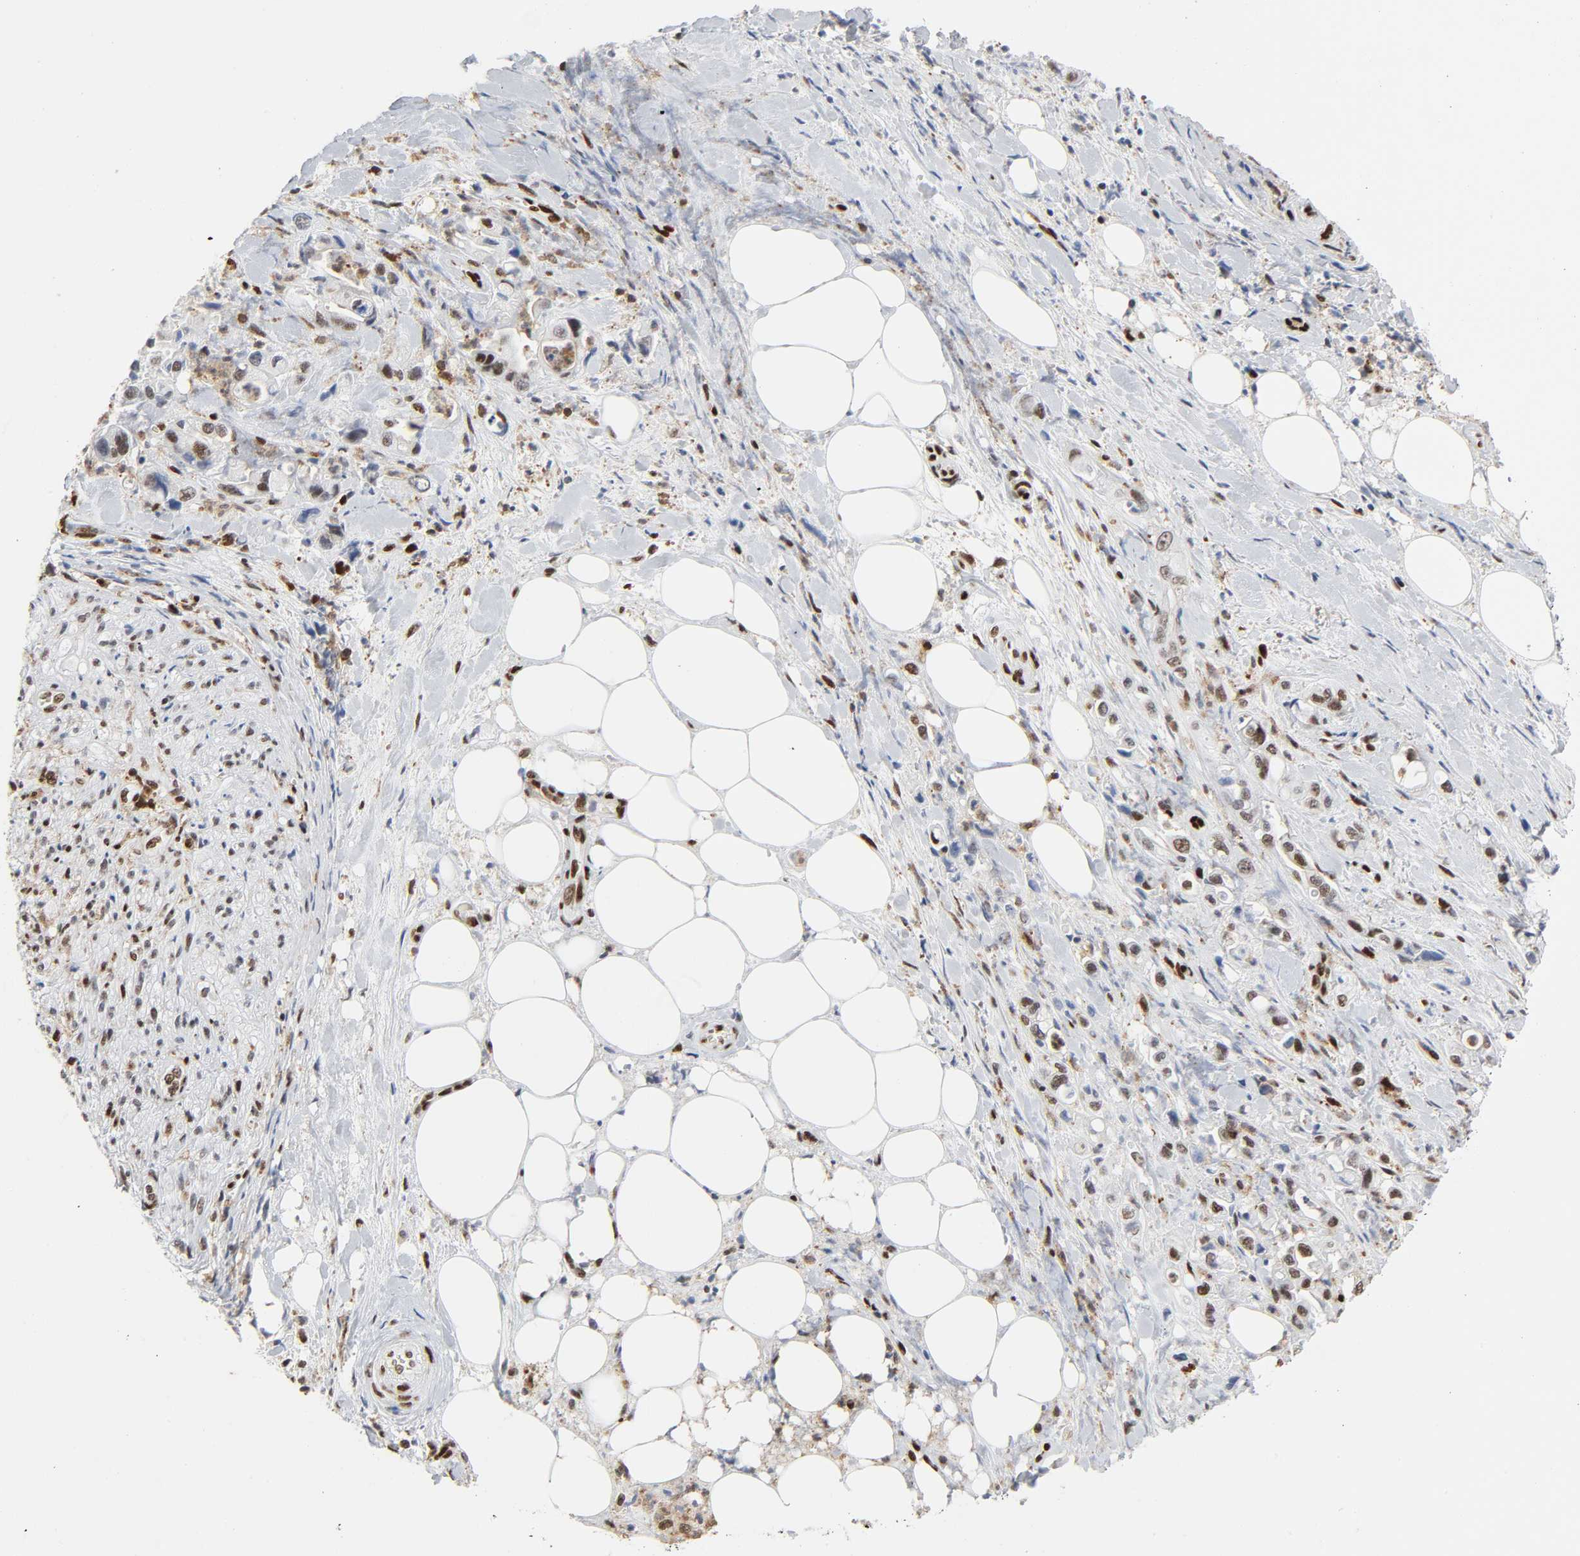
{"staining": {"intensity": "moderate", "quantity": "25%-75%", "location": "nuclear"}, "tissue": "pancreatic cancer", "cell_type": "Tumor cells", "image_type": "cancer", "snomed": [{"axis": "morphology", "description": "Adenocarcinoma, NOS"}, {"axis": "topography", "description": "Pancreas"}], "caption": "A brown stain shows moderate nuclear positivity of a protein in human pancreatic adenocarcinoma tumor cells.", "gene": "WAS", "patient": {"sex": "male", "age": 70}}